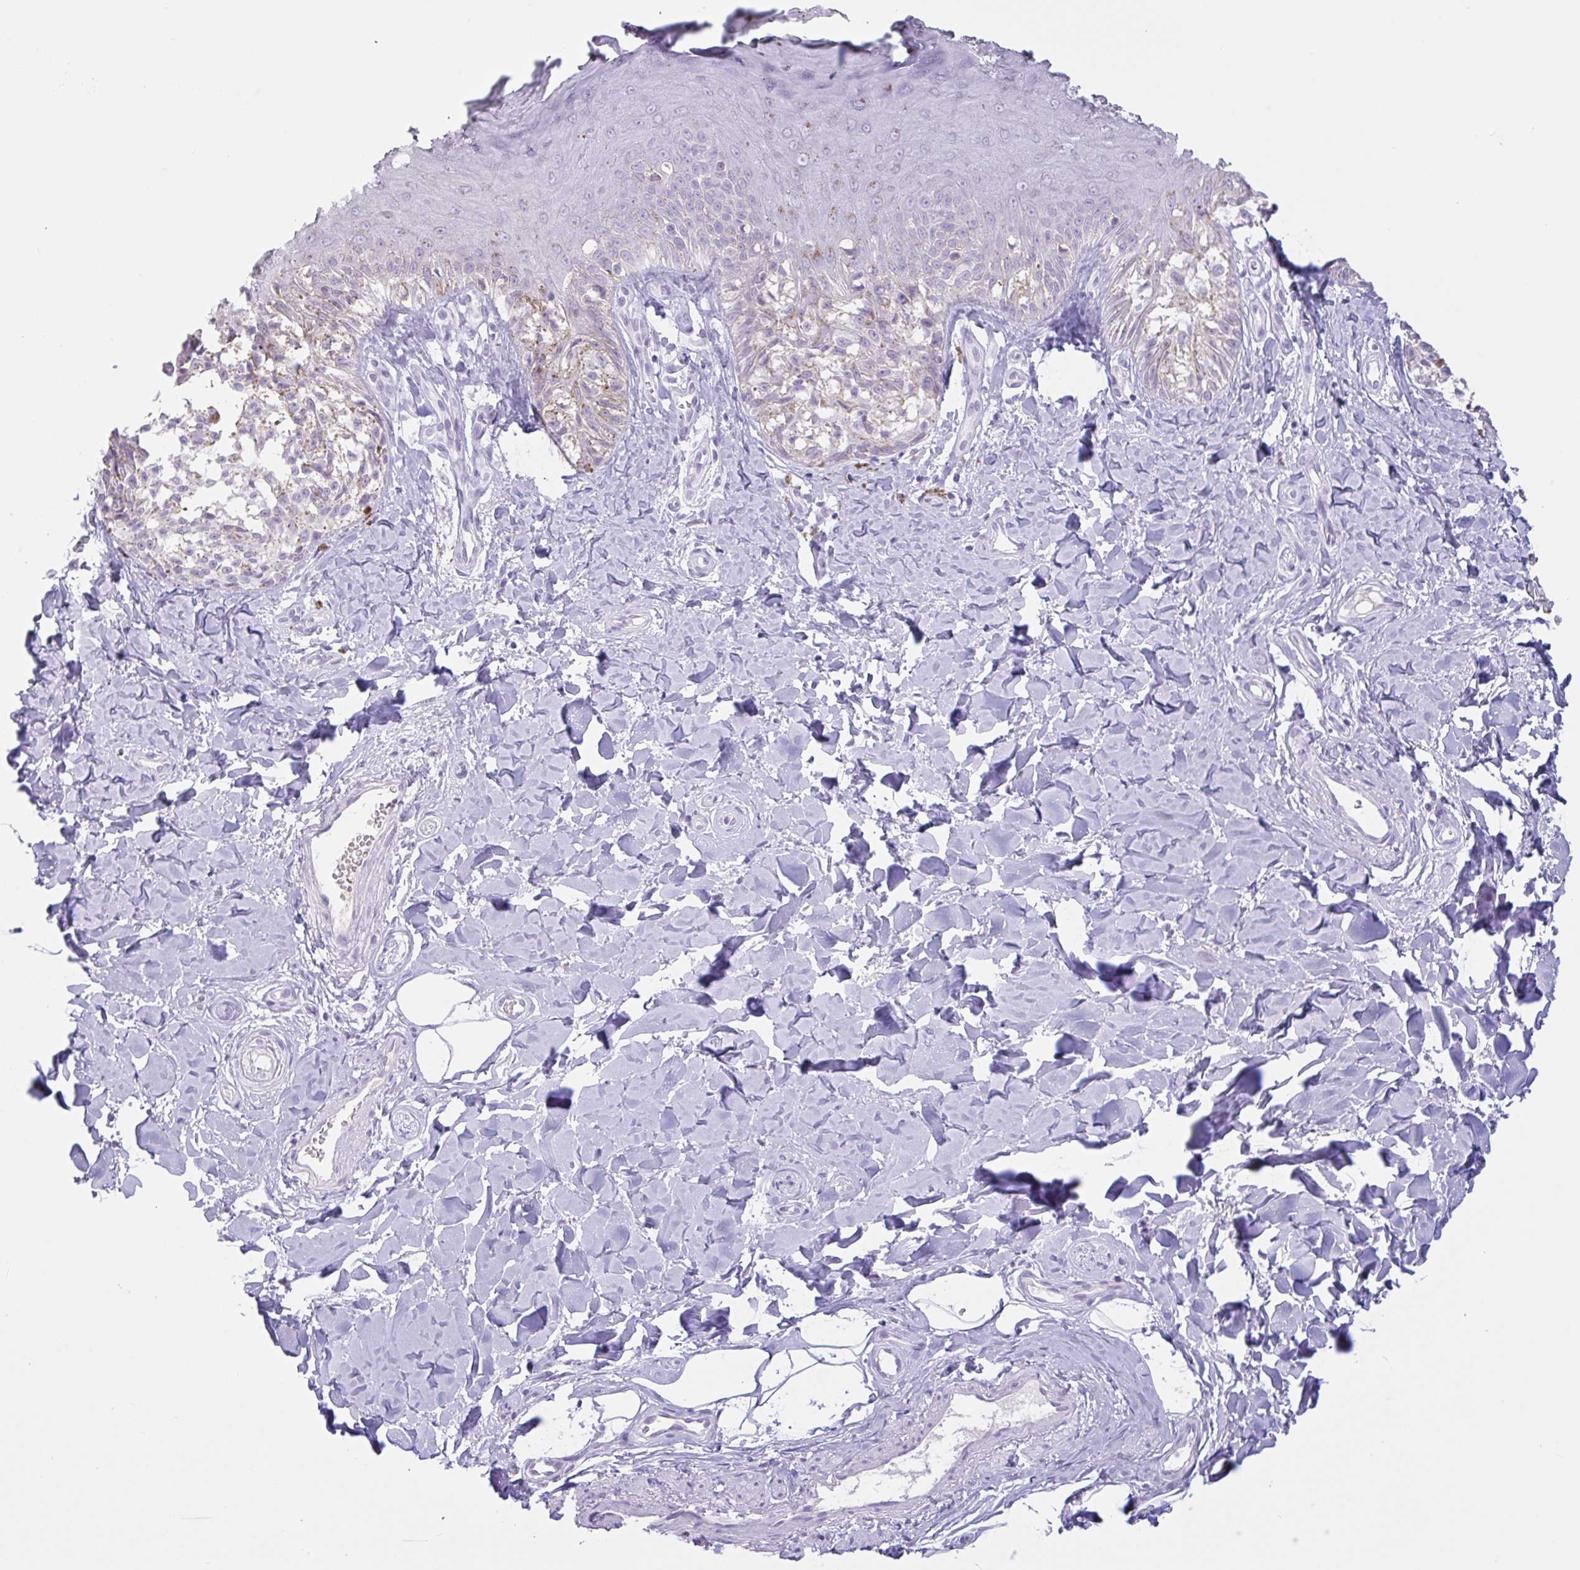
{"staining": {"intensity": "negative", "quantity": "none", "location": "none"}, "tissue": "melanoma", "cell_type": "Tumor cells", "image_type": "cancer", "snomed": [{"axis": "morphology", "description": "Malignant melanoma, NOS"}, {"axis": "topography", "description": "Skin"}], "caption": "Tumor cells show no significant positivity in malignant melanoma.", "gene": "CTSE", "patient": {"sex": "female", "age": 65}}